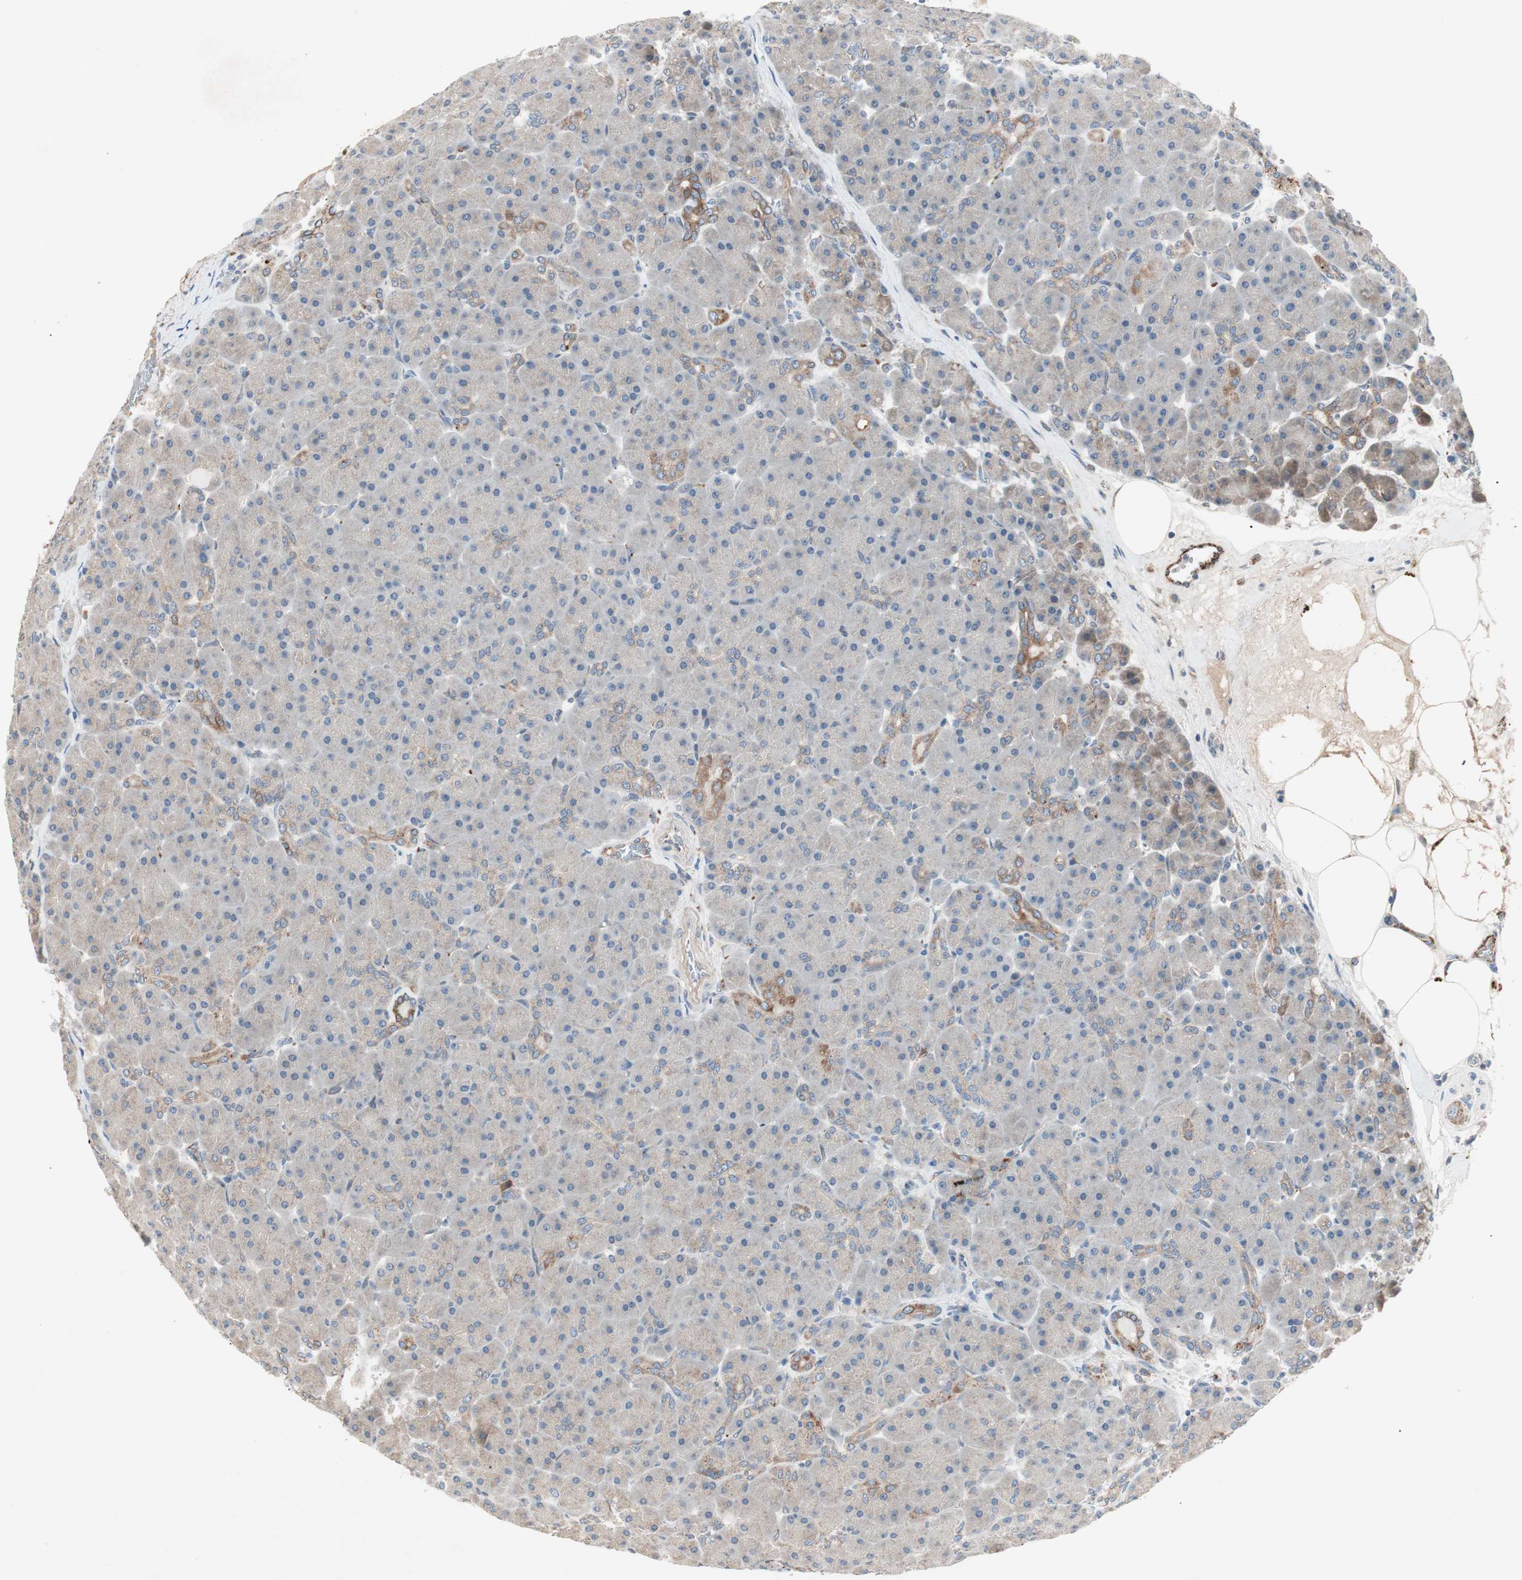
{"staining": {"intensity": "weak", "quantity": "25%-75%", "location": "cytoplasmic/membranous,nuclear"}, "tissue": "pancreas", "cell_type": "Exocrine glandular cells", "image_type": "normal", "snomed": [{"axis": "morphology", "description": "Normal tissue, NOS"}, {"axis": "topography", "description": "Pancreas"}], "caption": "Brown immunohistochemical staining in unremarkable human pancreas displays weak cytoplasmic/membranous,nuclear staining in about 25%-75% of exocrine glandular cells.", "gene": "FGFR4", "patient": {"sex": "male", "age": 66}}